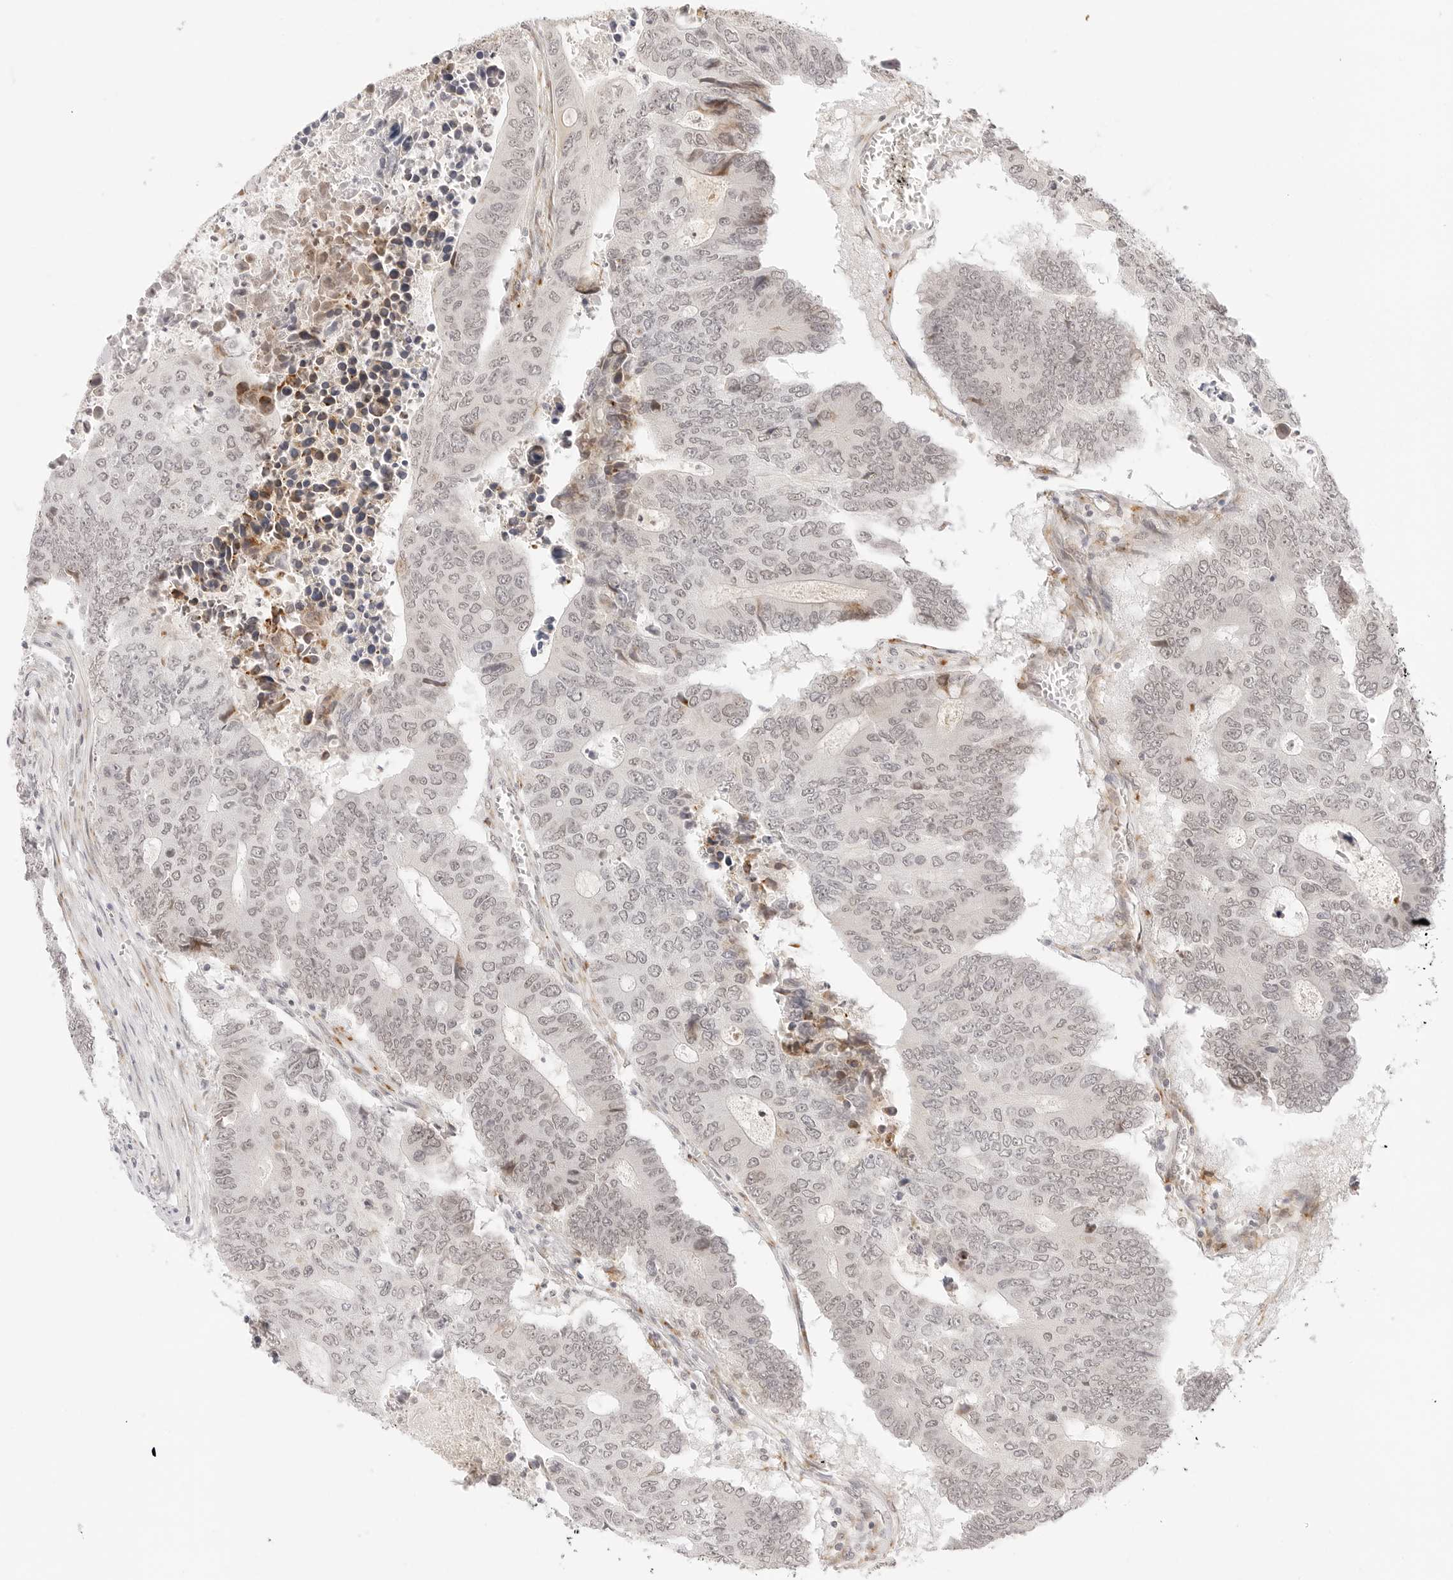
{"staining": {"intensity": "weak", "quantity": ">75%", "location": "nuclear"}, "tissue": "colorectal cancer", "cell_type": "Tumor cells", "image_type": "cancer", "snomed": [{"axis": "morphology", "description": "Adenocarcinoma, NOS"}, {"axis": "topography", "description": "Colon"}], "caption": "Protein expression analysis of colorectal cancer (adenocarcinoma) exhibits weak nuclear positivity in approximately >75% of tumor cells. (DAB (3,3'-diaminobenzidine) IHC with brightfield microscopy, high magnification).", "gene": "XKR4", "patient": {"sex": "male", "age": 87}}